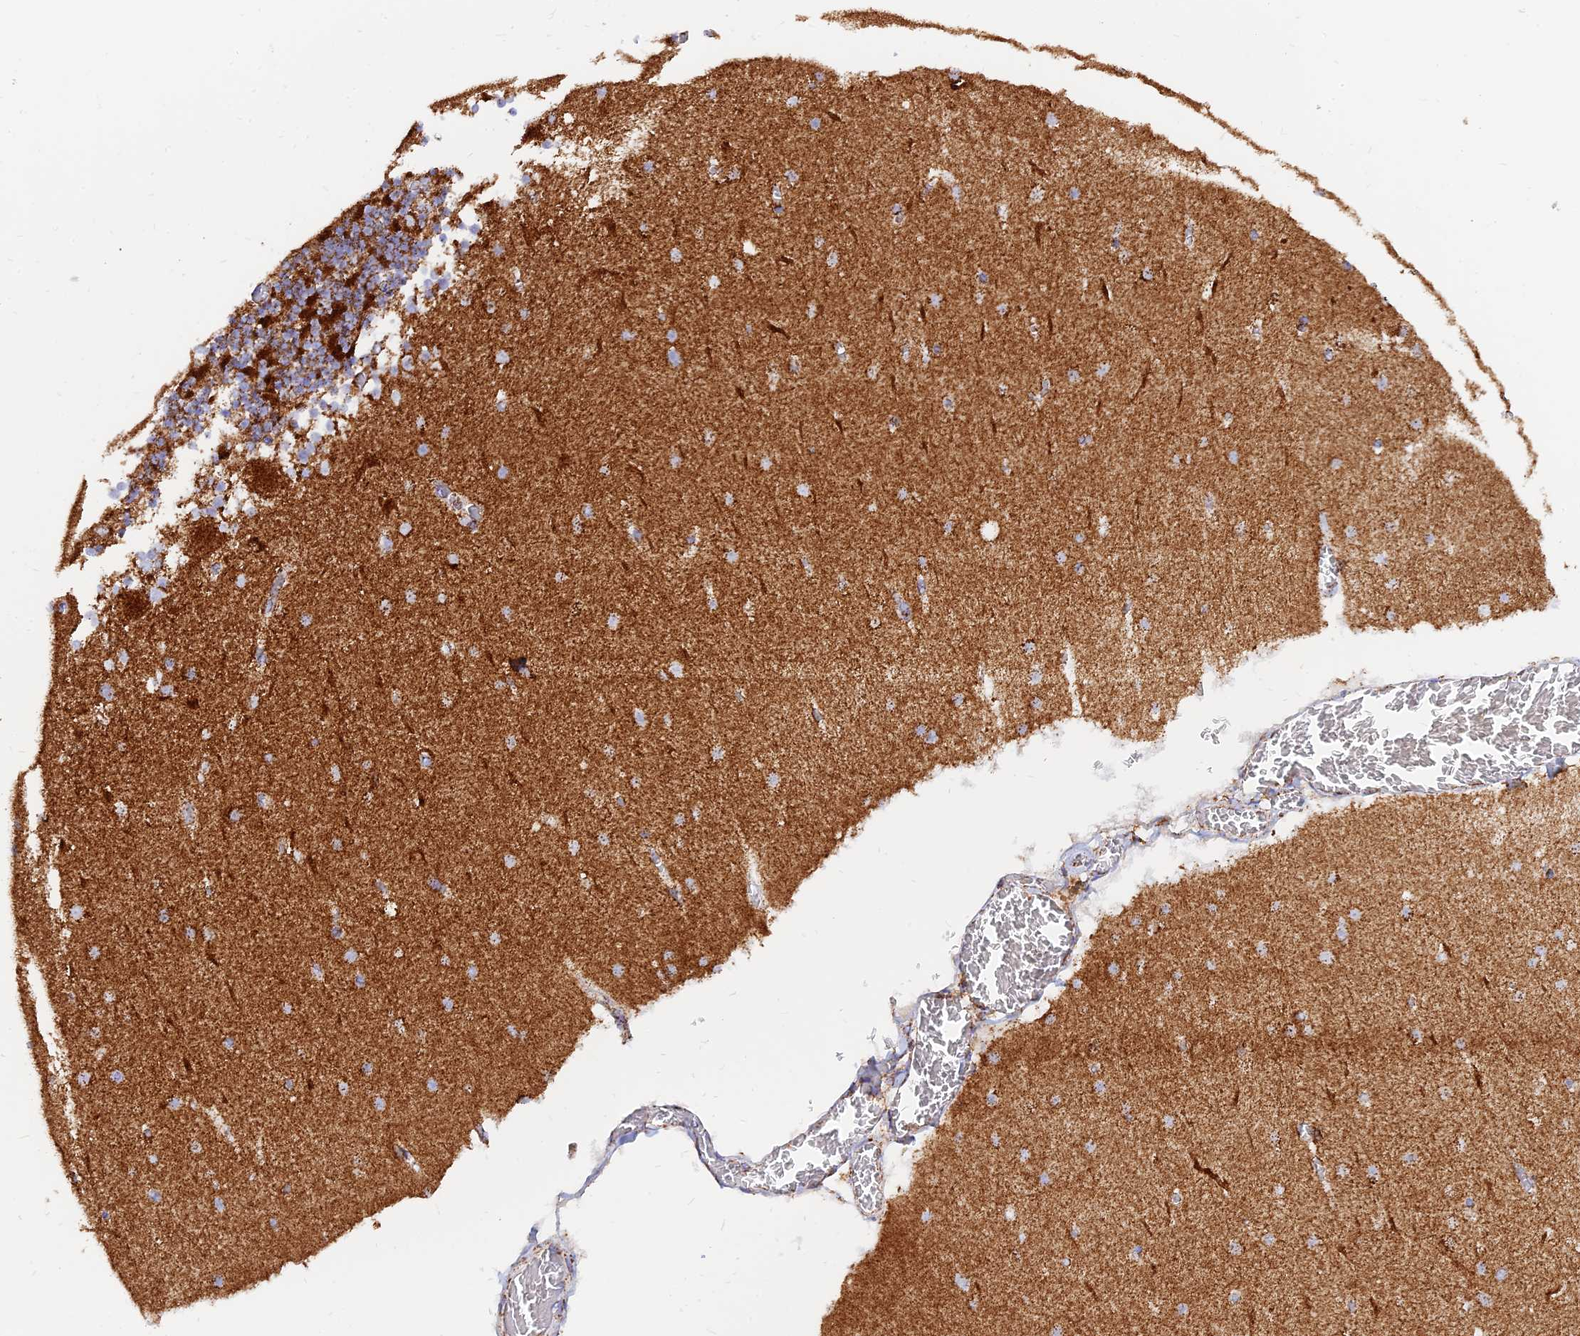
{"staining": {"intensity": "strong", "quantity": "<25%", "location": "cytoplasmic/membranous"}, "tissue": "cerebellum", "cell_type": "Cells in granular layer", "image_type": "normal", "snomed": [{"axis": "morphology", "description": "Normal tissue, NOS"}, {"axis": "topography", "description": "Cerebellum"}], "caption": "Immunohistochemical staining of benign human cerebellum reveals strong cytoplasmic/membranous protein expression in approximately <25% of cells in granular layer.", "gene": "NDUFB6", "patient": {"sex": "female", "age": 28}}